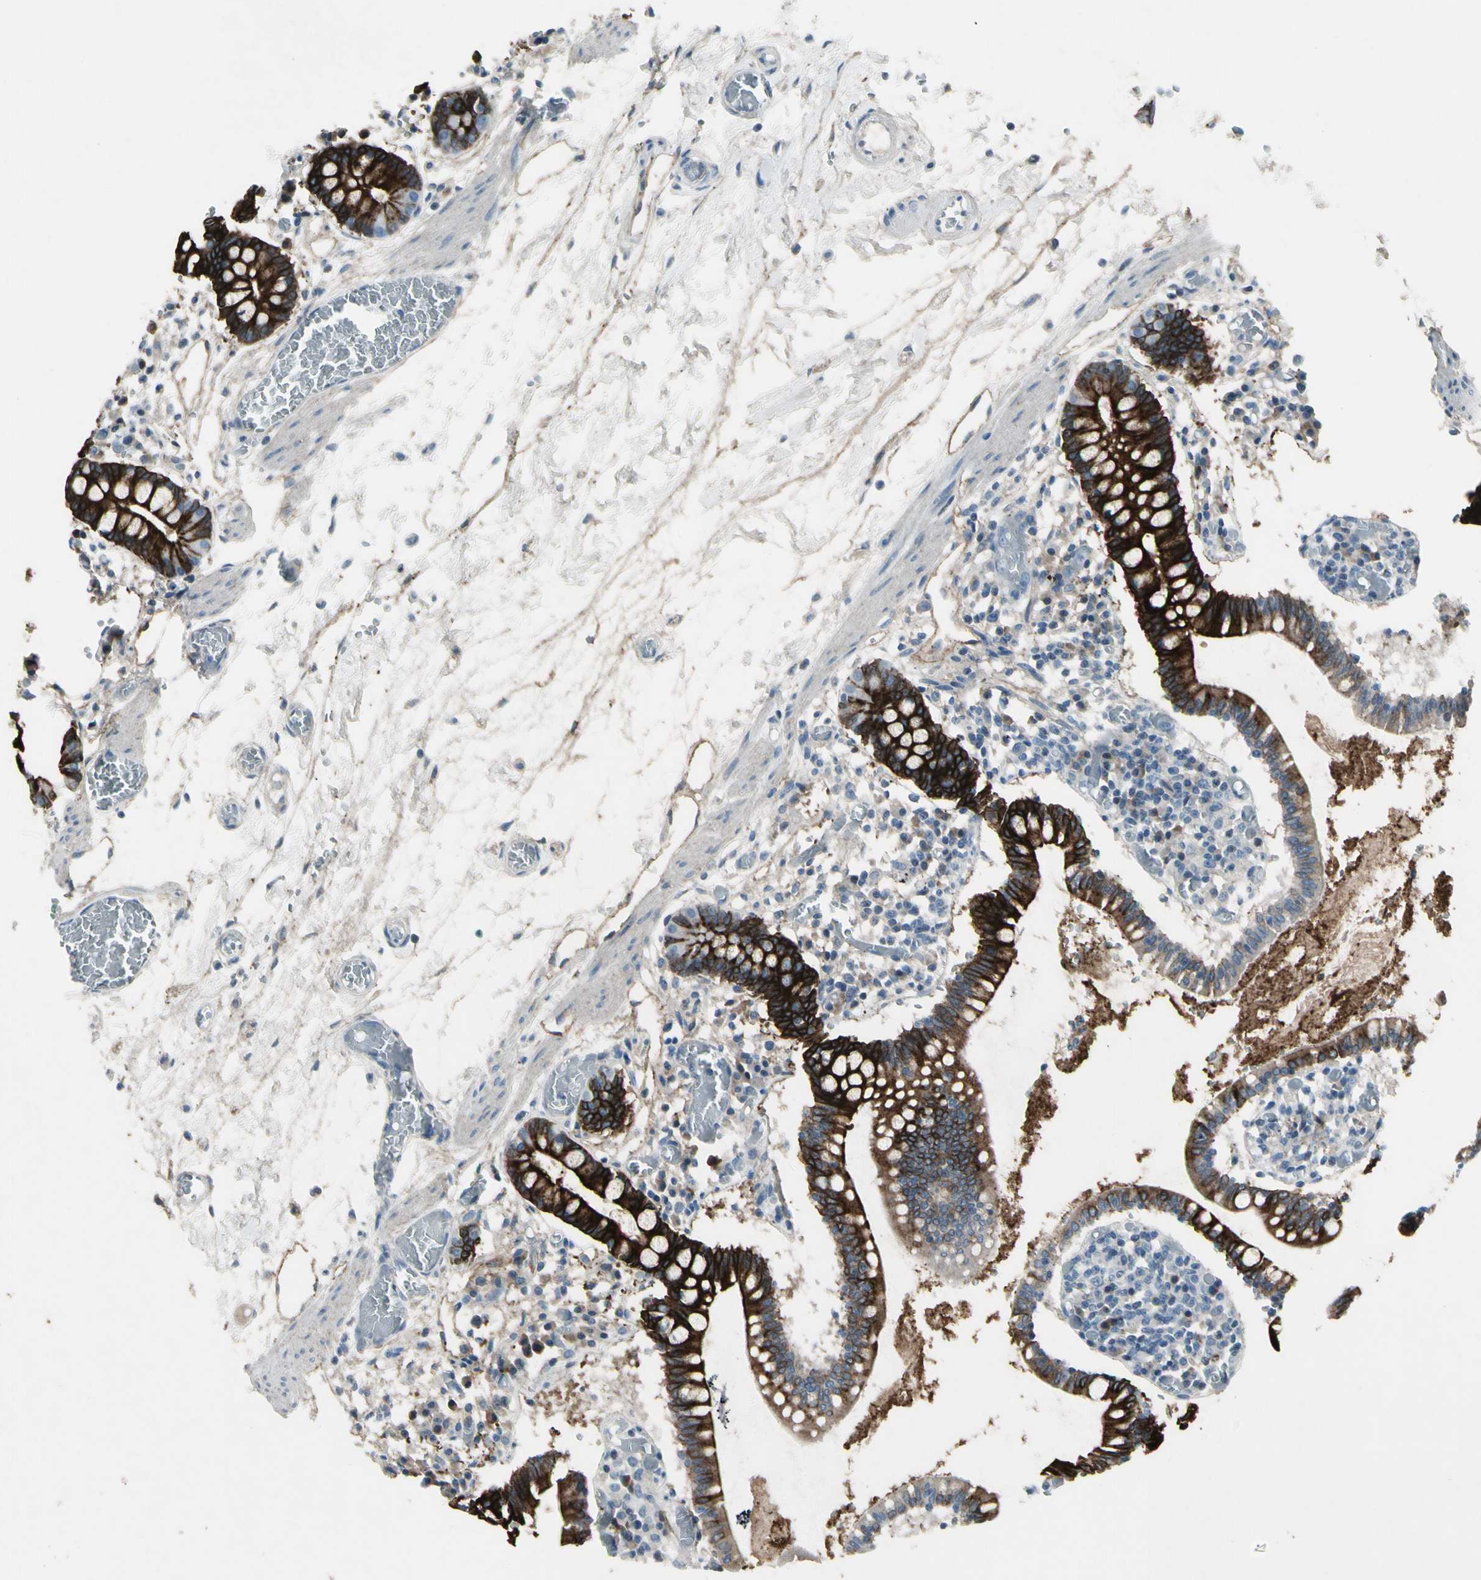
{"staining": {"intensity": "strong", "quantity": "25%-75%", "location": "cytoplasmic/membranous"}, "tissue": "small intestine", "cell_type": "Glandular cells", "image_type": "normal", "snomed": [{"axis": "morphology", "description": "Normal tissue, NOS"}, {"axis": "topography", "description": "Small intestine"}], "caption": "The photomicrograph shows immunohistochemical staining of normal small intestine. There is strong cytoplasmic/membranous staining is identified in about 25%-75% of glandular cells. (DAB IHC with brightfield microscopy, high magnification).", "gene": "PIGR", "patient": {"sex": "female", "age": 61}}